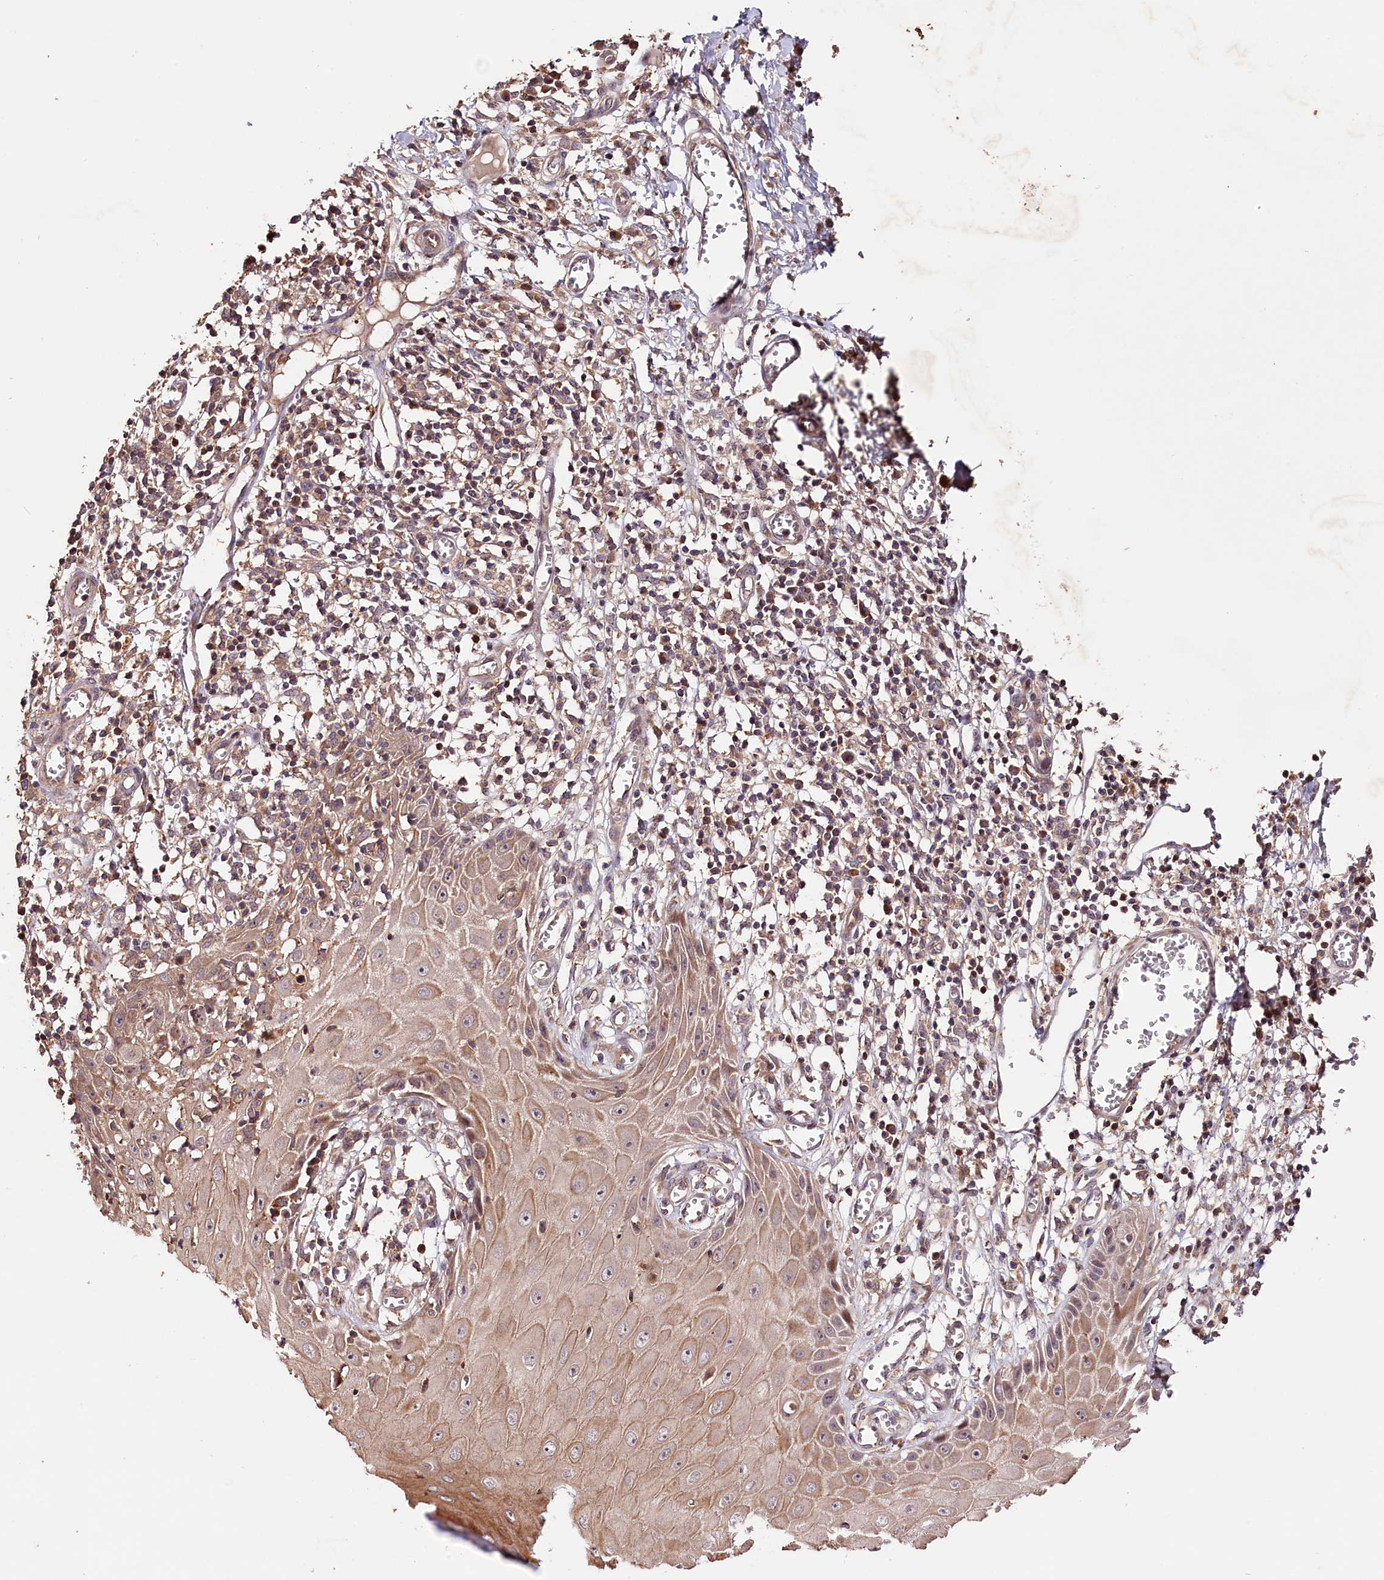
{"staining": {"intensity": "weak", "quantity": "25%-75%", "location": "cytoplasmic/membranous"}, "tissue": "skin cancer", "cell_type": "Tumor cells", "image_type": "cancer", "snomed": [{"axis": "morphology", "description": "Squamous cell carcinoma, NOS"}, {"axis": "topography", "description": "Skin"}], "caption": "The image displays immunohistochemical staining of skin squamous cell carcinoma. There is weak cytoplasmic/membranous positivity is identified in approximately 25%-75% of tumor cells. (IHC, brightfield microscopy, high magnification).", "gene": "CACNA1H", "patient": {"sex": "female", "age": 73}}